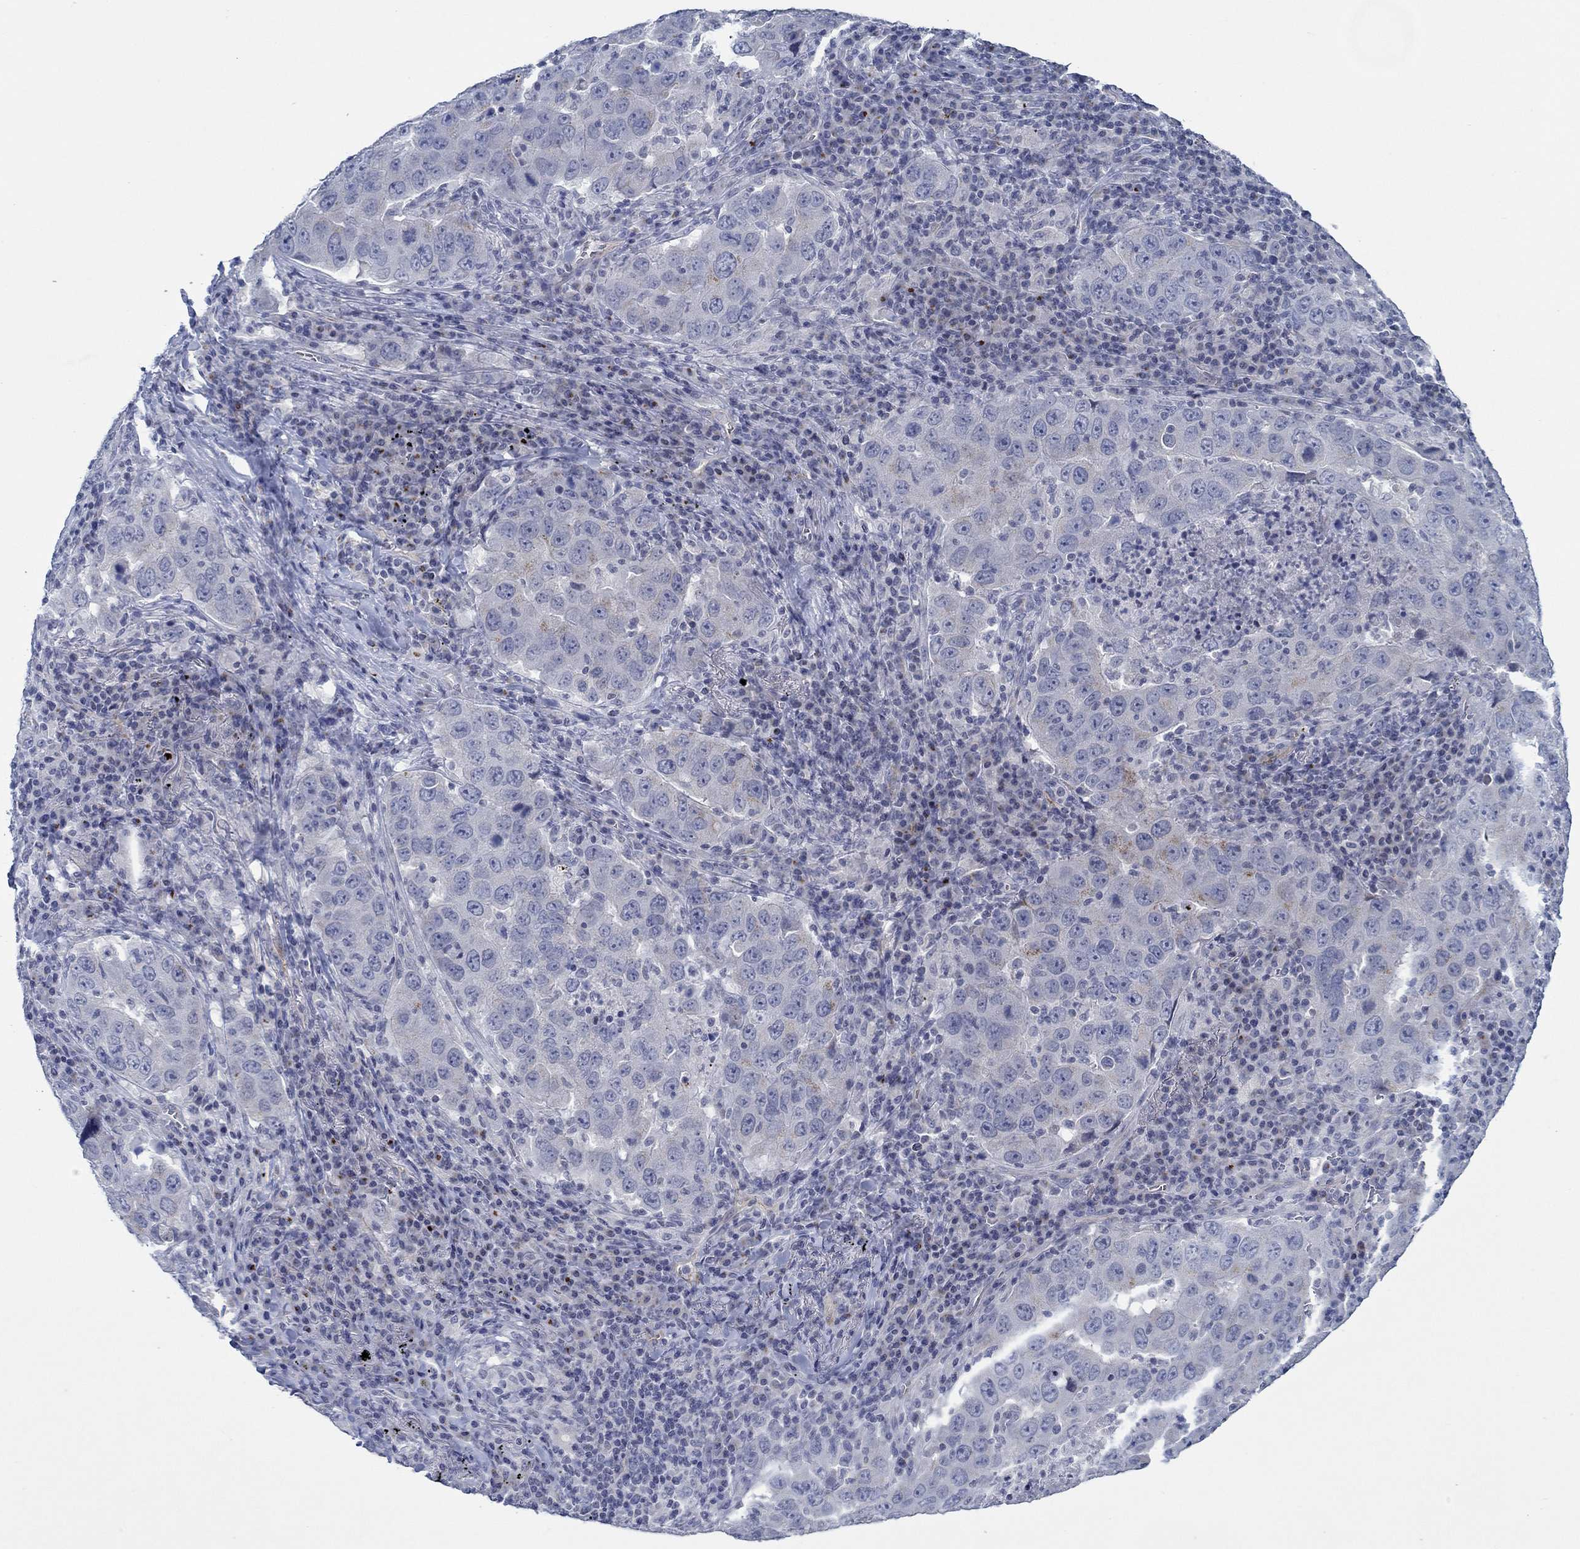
{"staining": {"intensity": "weak", "quantity": "<25%", "location": "cytoplasmic/membranous"}, "tissue": "lung cancer", "cell_type": "Tumor cells", "image_type": "cancer", "snomed": [{"axis": "morphology", "description": "Adenocarcinoma, NOS"}, {"axis": "topography", "description": "Lung"}], "caption": "An immunohistochemistry photomicrograph of lung cancer (adenocarcinoma) is shown. There is no staining in tumor cells of lung cancer (adenocarcinoma).", "gene": "GJA5", "patient": {"sex": "male", "age": 73}}